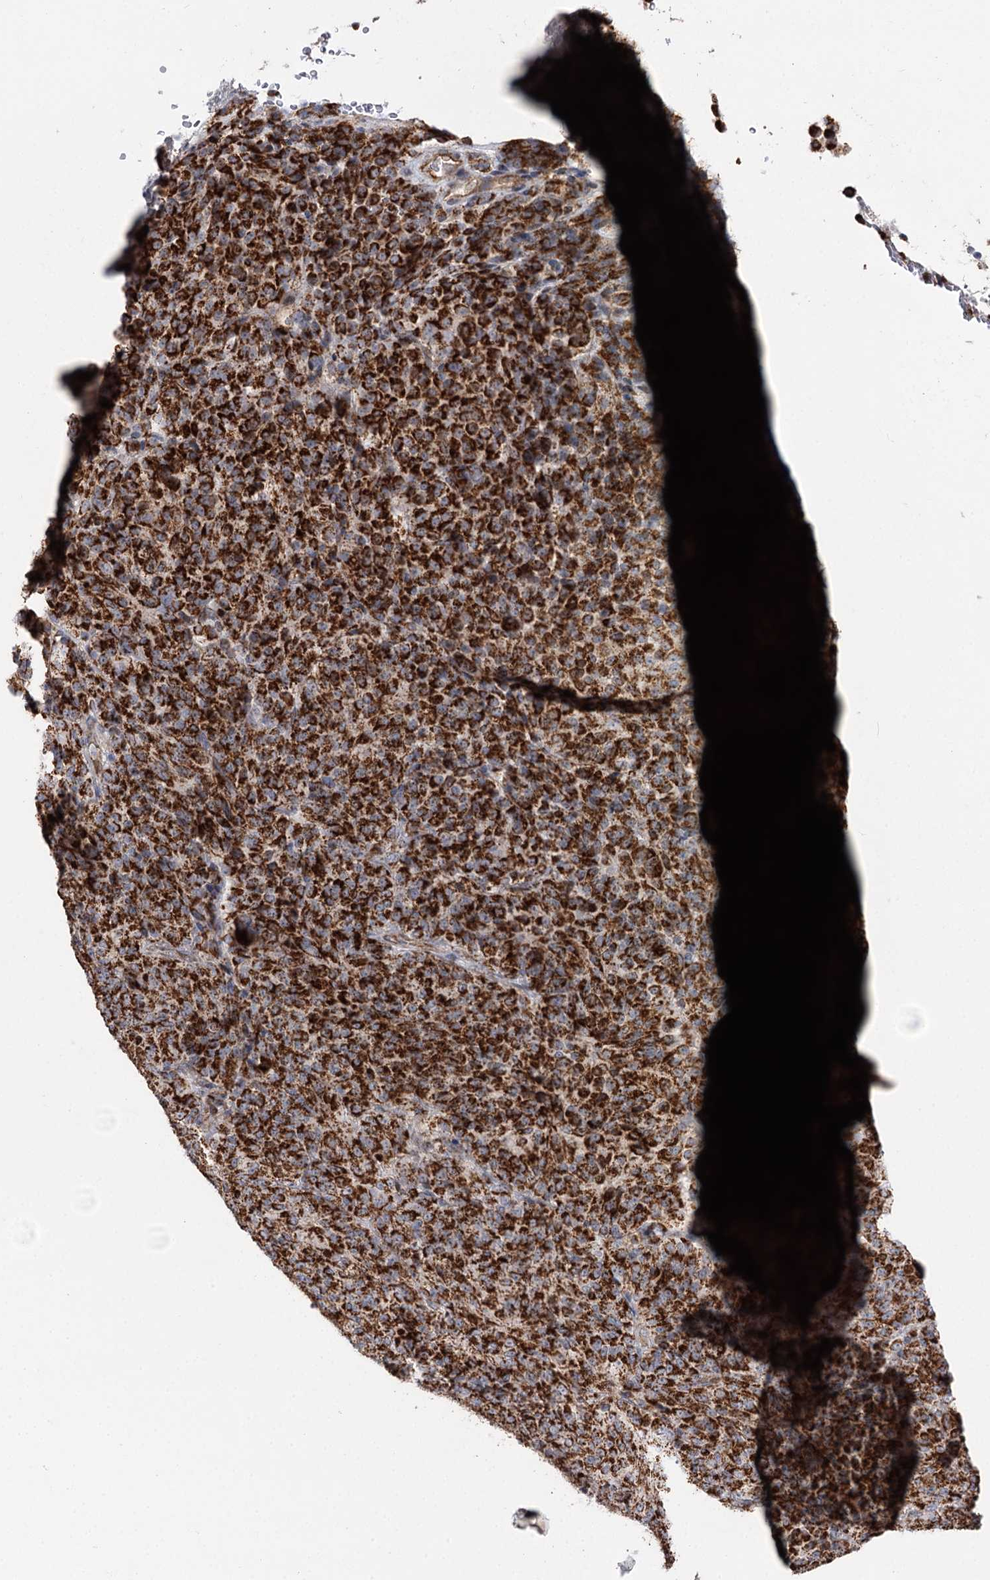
{"staining": {"intensity": "strong", "quantity": ">75%", "location": "cytoplasmic/membranous"}, "tissue": "melanoma", "cell_type": "Tumor cells", "image_type": "cancer", "snomed": [{"axis": "morphology", "description": "Malignant melanoma, Metastatic site"}, {"axis": "topography", "description": "Brain"}], "caption": "IHC of melanoma reveals high levels of strong cytoplasmic/membranous expression in approximately >75% of tumor cells.", "gene": "CBR4", "patient": {"sex": "female", "age": 56}}